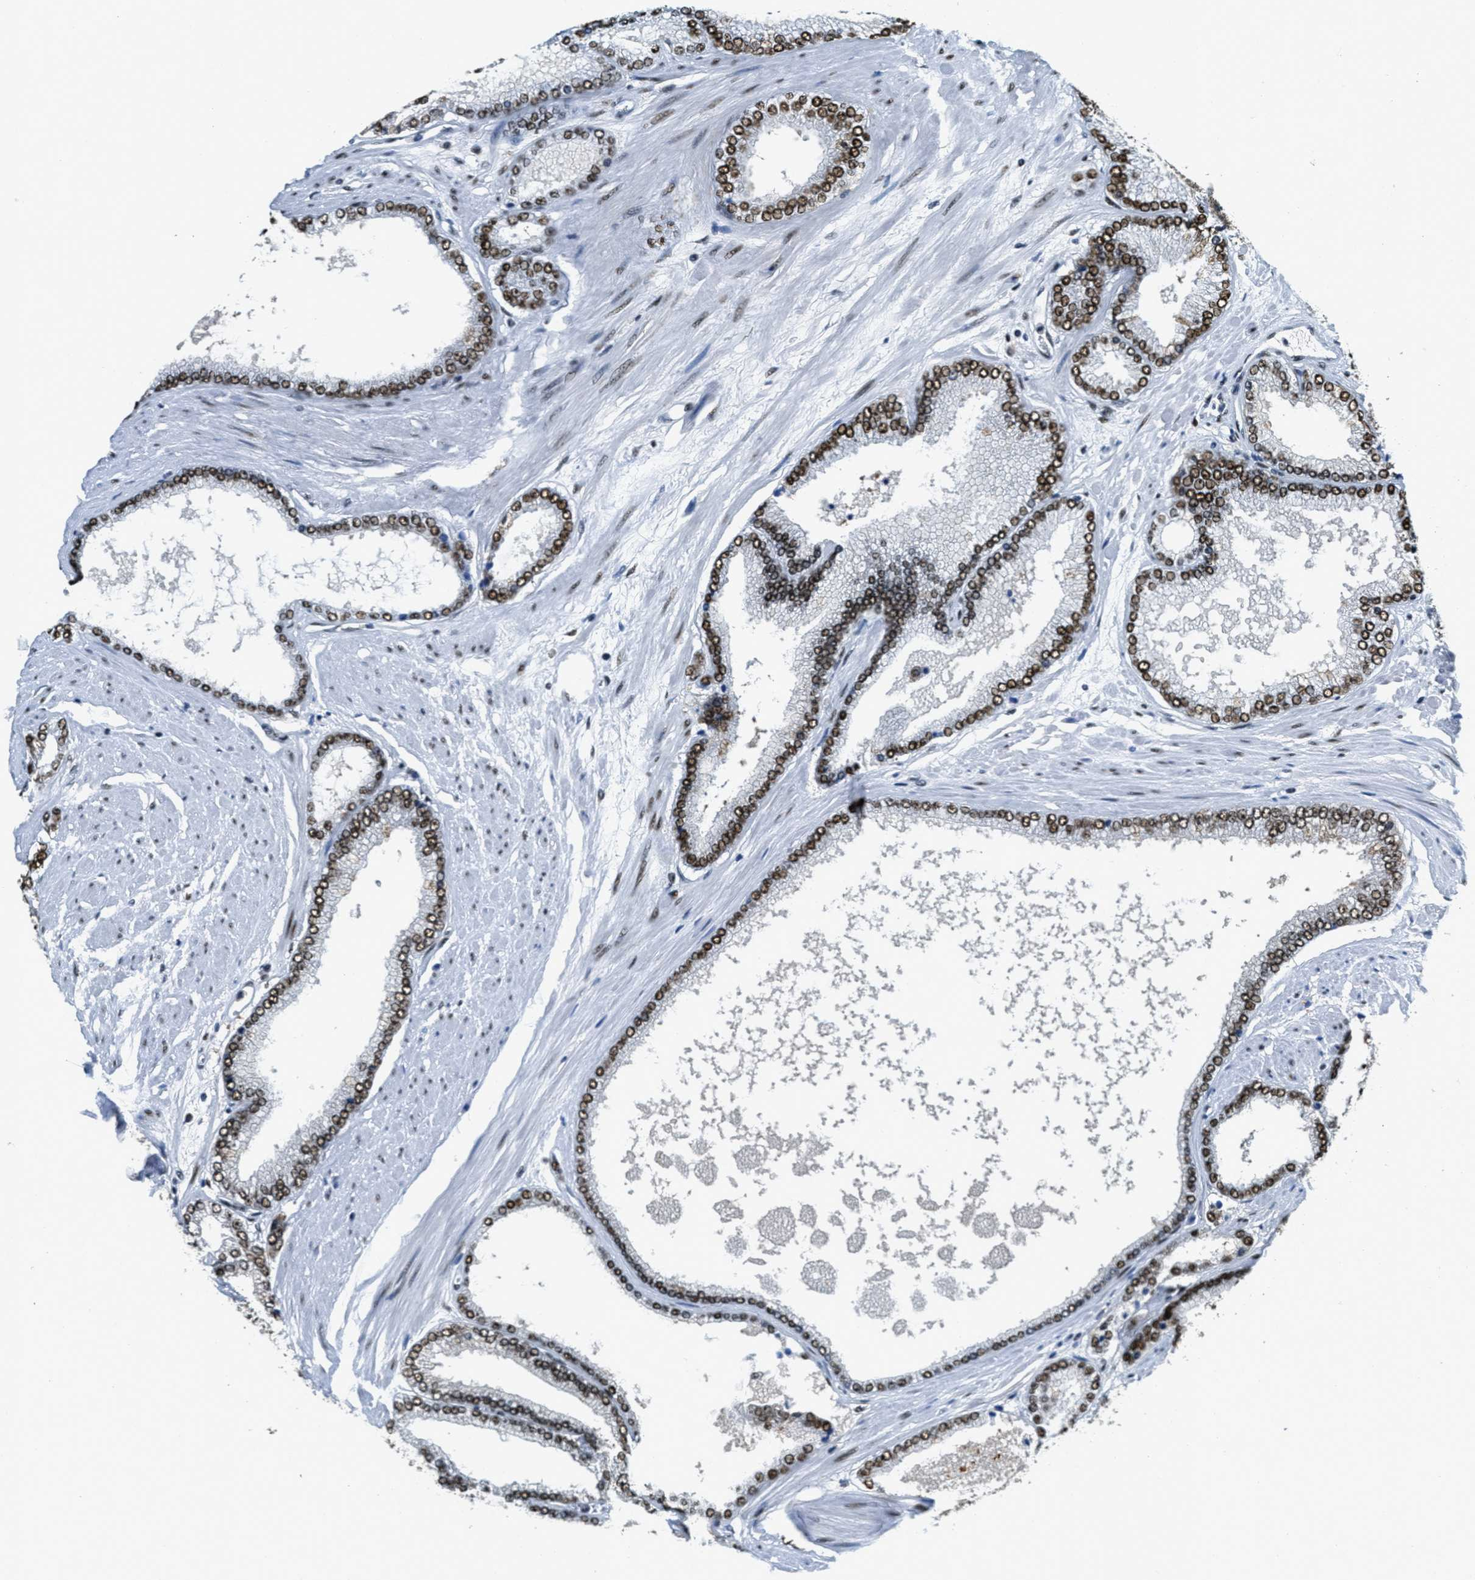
{"staining": {"intensity": "strong", "quantity": ">75%", "location": "nuclear"}, "tissue": "prostate cancer", "cell_type": "Tumor cells", "image_type": "cancer", "snomed": [{"axis": "morphology", "description": "Adenocarcinoma, High grade"}, {"axis": "topography", "description": "Prostate"}], "caption": "Tumor cells reveal high levels of strong nuclear expression in approximately >75% of cells in prostate cancer (high-grade adenocarcinoma). The staining was performed using DAB to visualize the protein expression in brown, while the nuclei were stained in blue with hematoxylin (Magnification: 20x).", "gene": "SSB", "patient": {"sex": "male", "age": 61}}